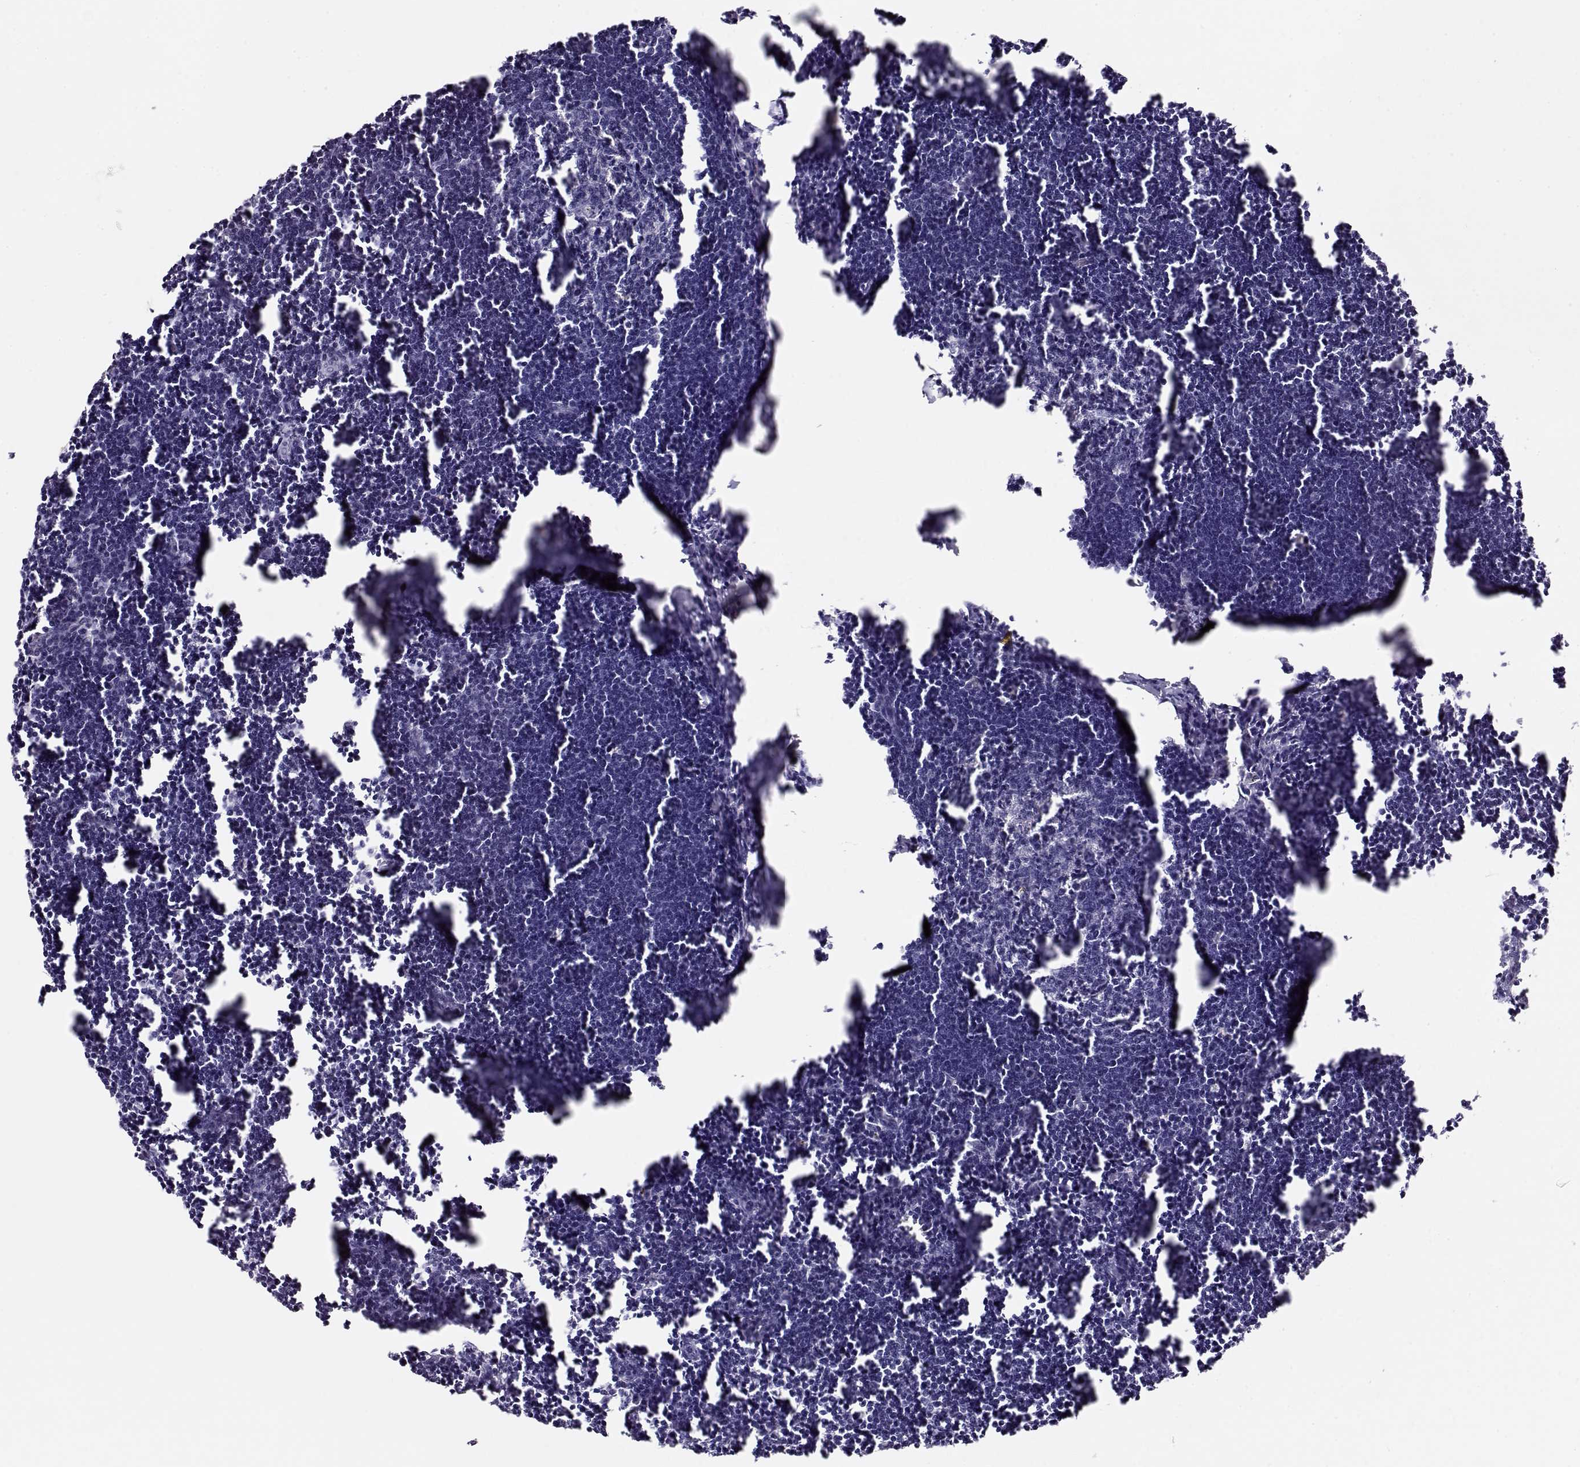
{"staining": {"intensity": "negative", "quantity": "none", "location": "none"}, "tissue": "lymph node", "cell_type": "Germinal center cells", "image_type": "normal", "snomed": [{"axis": "morphology", "description": "Normal tissue, NOS"}, {"axis": "topography", "description": "Lymph node"}], "caption": "Immunohistochemical staining of benign human lymph node displays no significant staining in germinal center cells. (DAB (3,3'-diaminobenzidine) immunohistochemistry (IHC) visualized using brightfield microscopy, high magnification).", "gene": "ACTN2", "patient": {"sex": "male", "age": 55}}